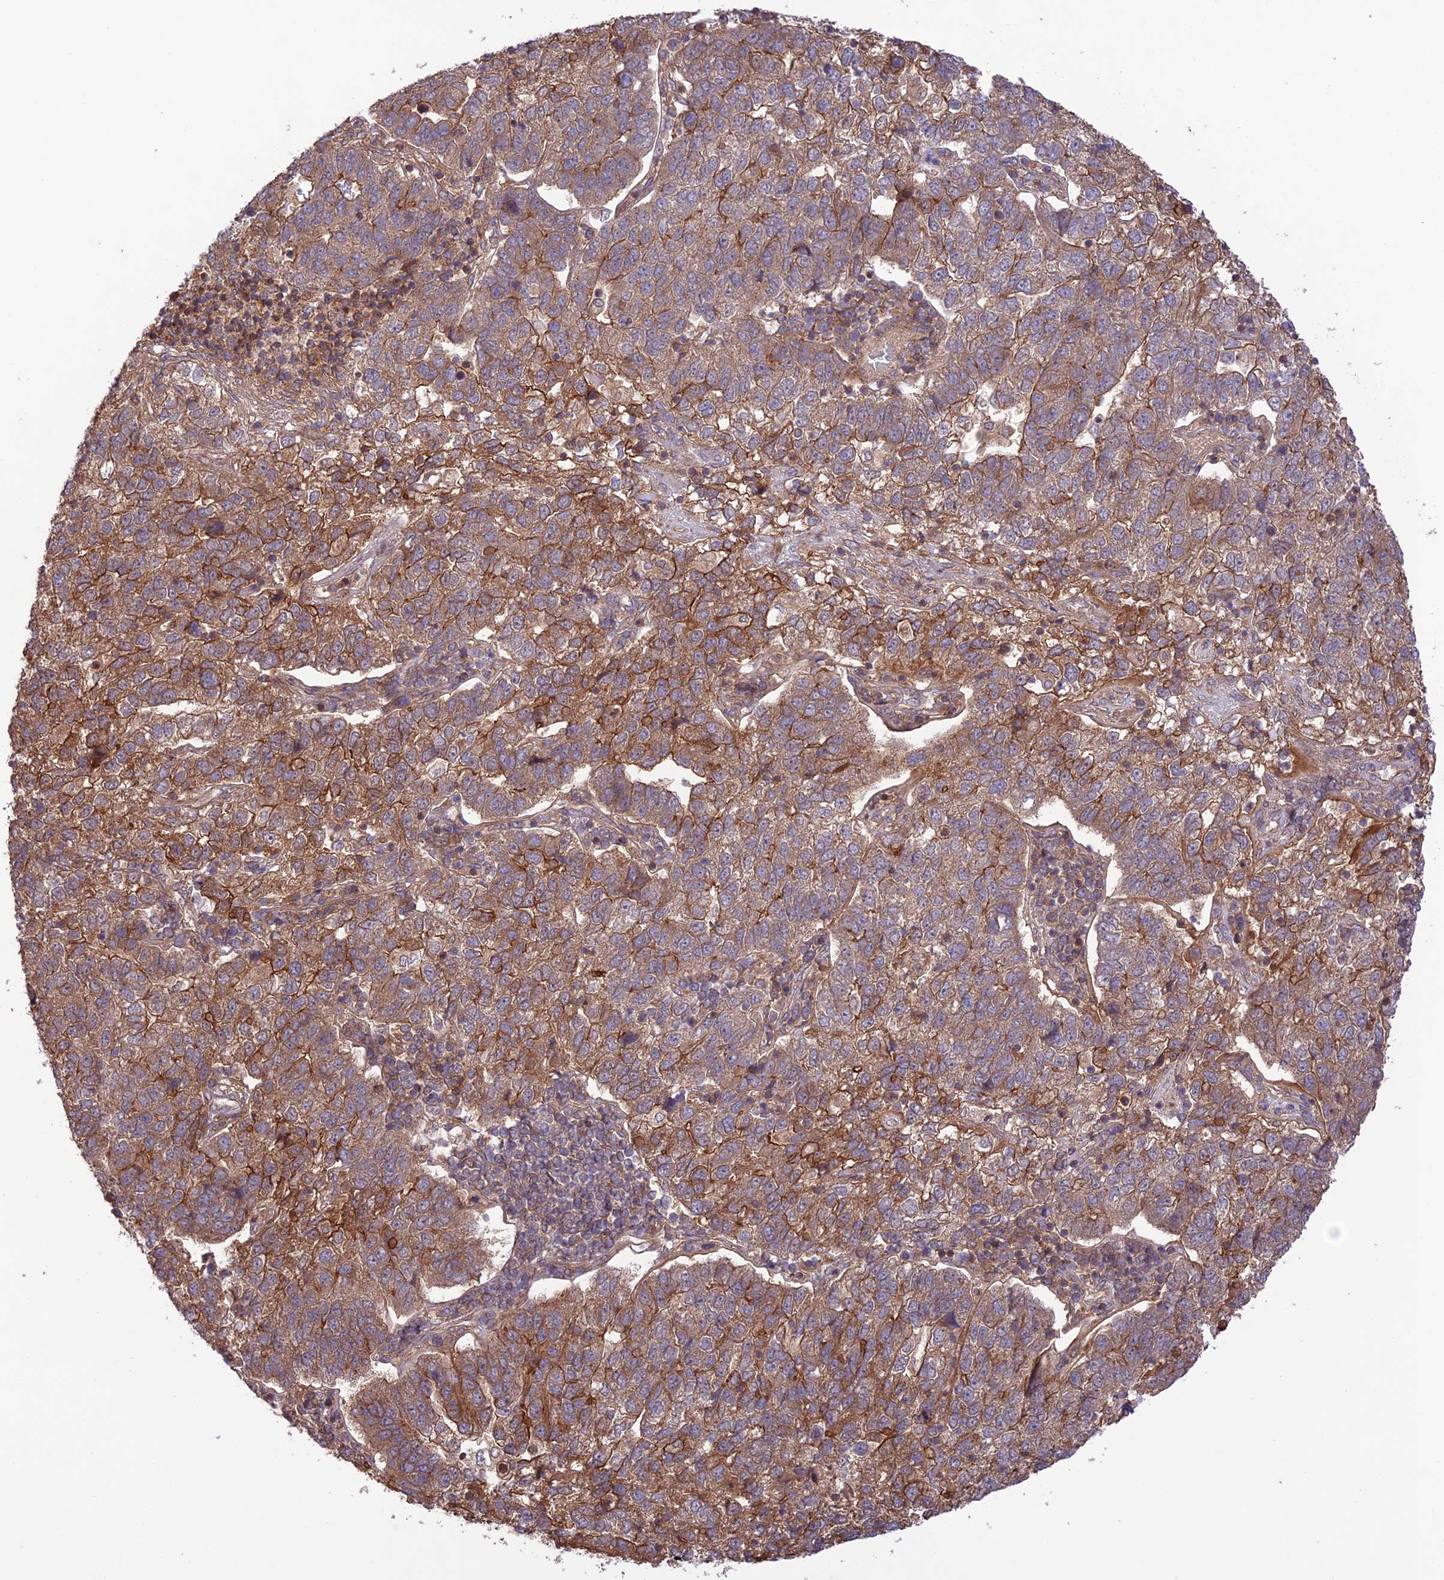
{"staining": {"intensity": "moderate", "quantity": ">75%", "location": "cytoplasmic/membranous"}, "tissue": "pancreatic cancer", "cell_type": "Tumor cells", "image_type": "cancer", "snomed": [{"axis": "morphology", "description": "Adenocarcinoma, NOS"}, {"axis": "topography", "description": "Pancreas"}], "caption": "This is an image of IHC staining of pancreatic cancer (adenocarcinoma), which shows moderate expression in the cytoplasmic/membranous of tumor cells.", "gene": "FCHSD1", "patient": {"sex": "female", "age": 61}}